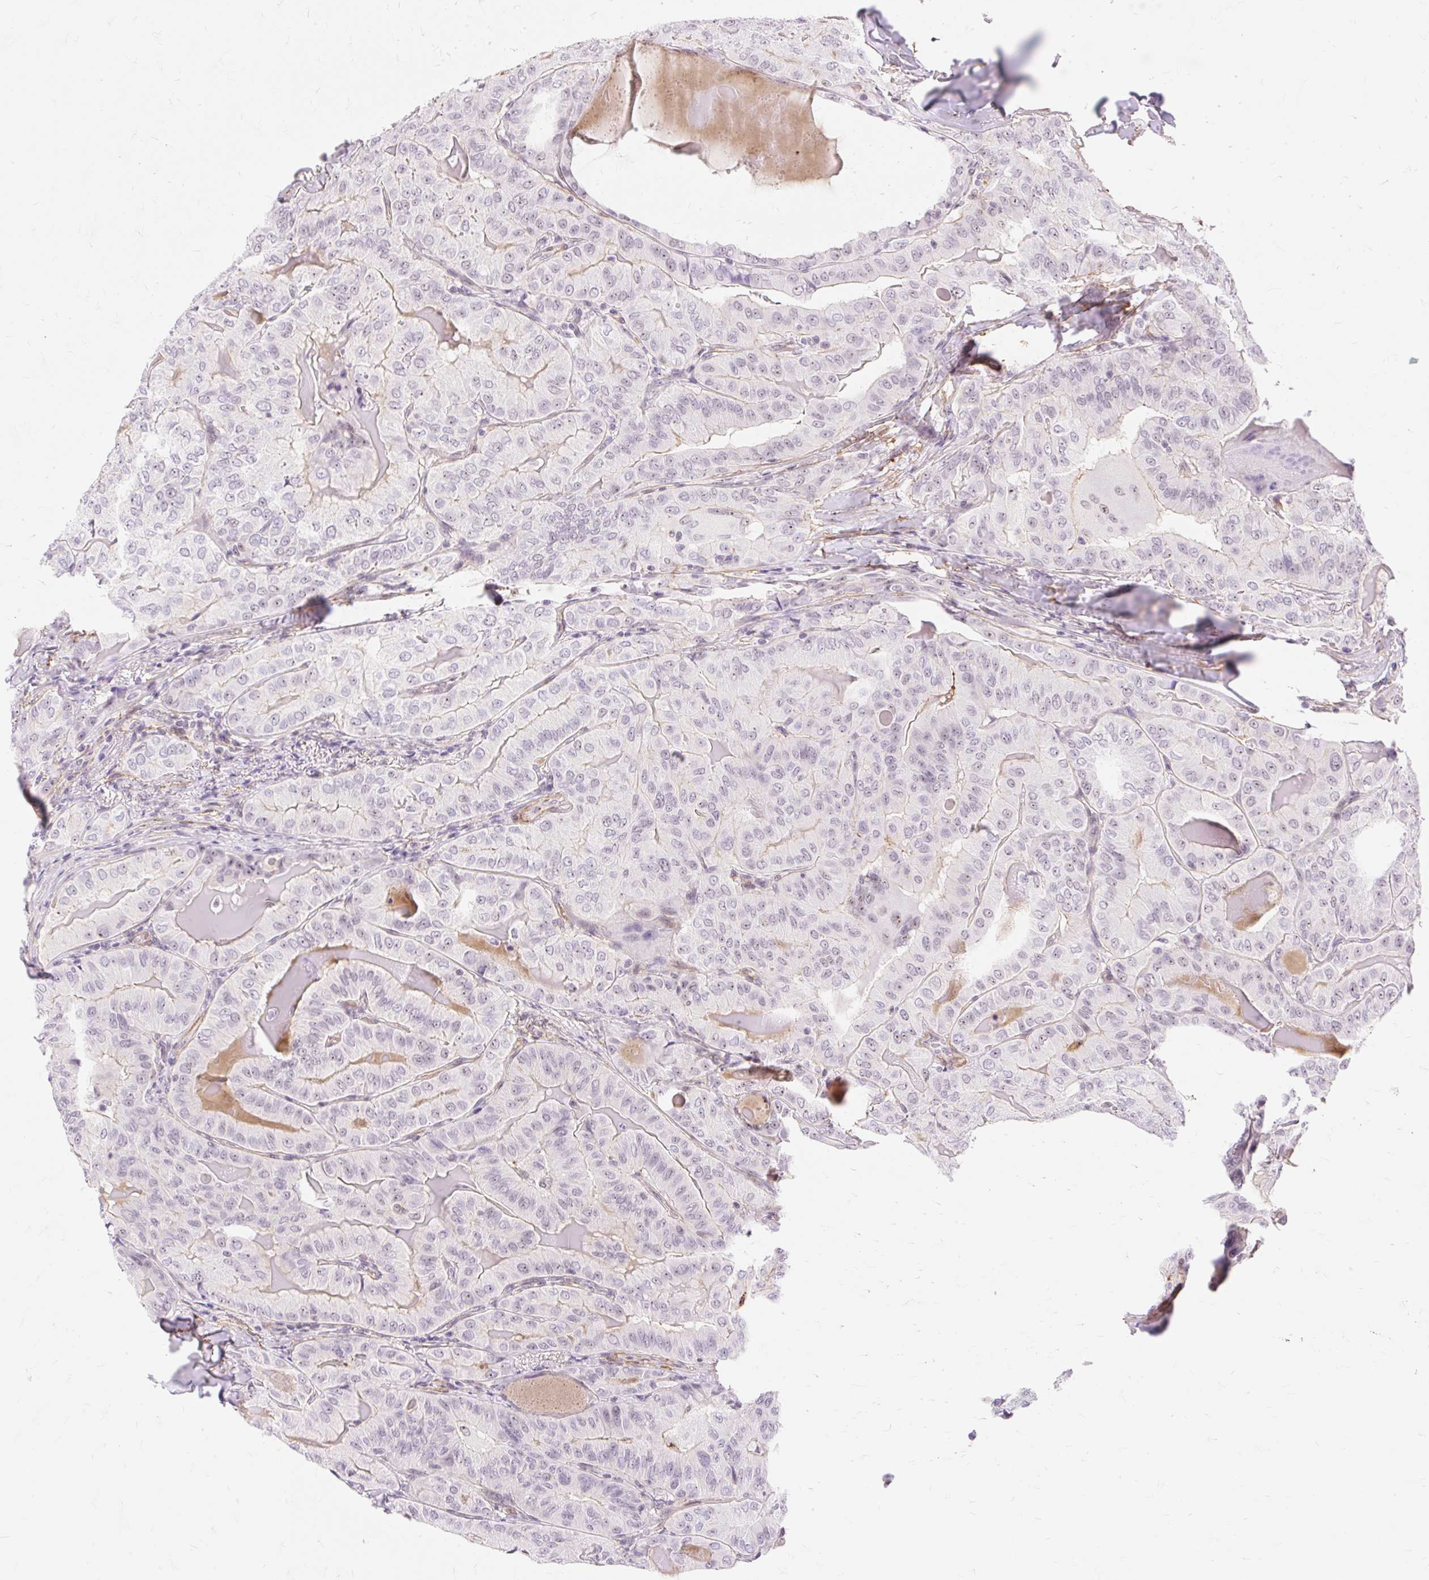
{"staining": {"intensity": "negative", "quantity": "none", "location": "none"}, "tissue": "thyroid cancer", "cell_type": "Tumor cells", "image_type": "cancer", "snomed": [{"axis": "morphology", "description": "Papillary adenocarcinoma, NOS"}, {"axis": "topography", "description": "Thyroid gland"}], "caption": "A high-resolution histopathology image shows immunohistochemistry staining of thyroid papillary adenocarcinoma, which reveals no significant positivity in tumor cells.", "gene": "OBP2A", "patient": {"sex": "female", "age": 68}}